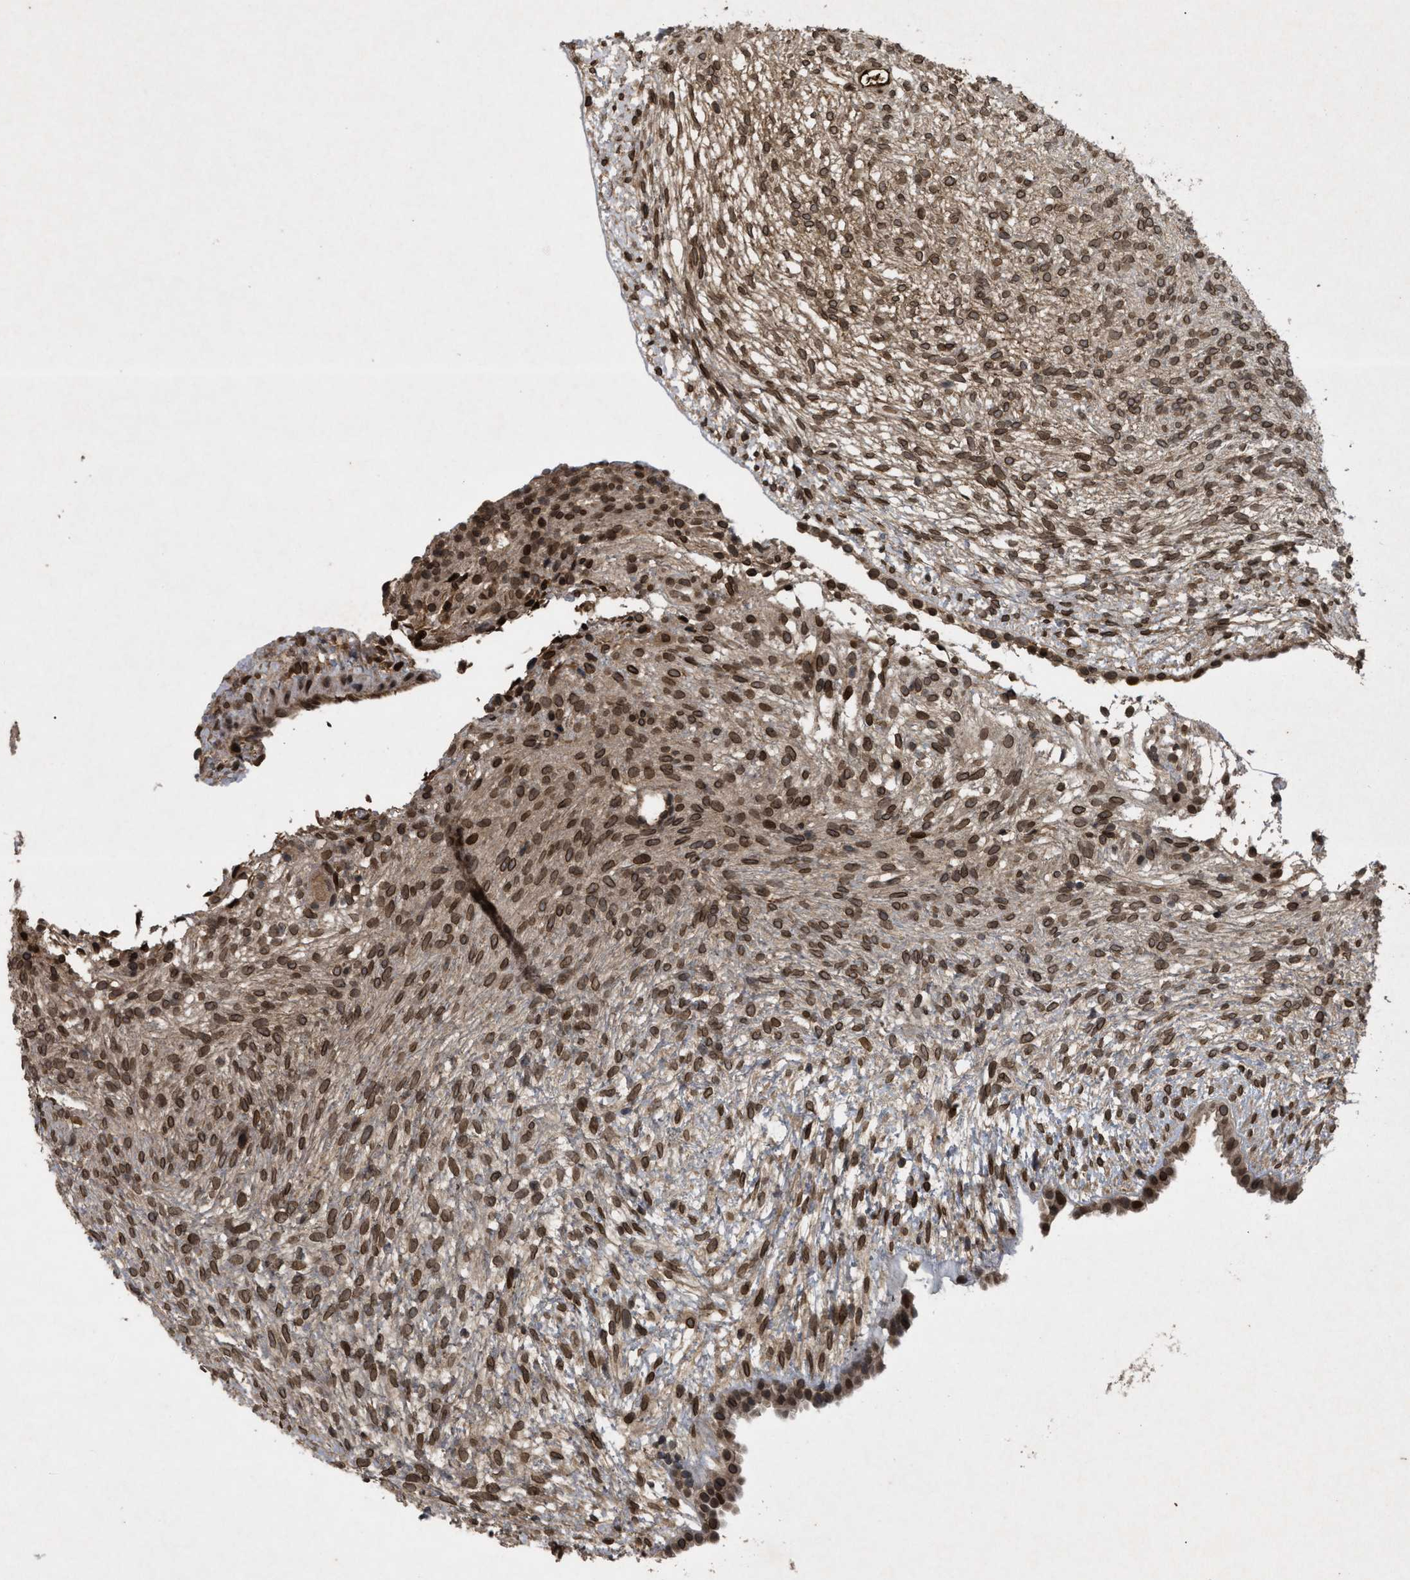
{"staining": {"intensity": "moderate", "quantity": ">75%", "location": "nuclear"}, "tissue": "ovary", "cell_type": "Ovarian stroma cells", "image_type": "normal", "snomed": [{"axis": "morphology", "description": "Normal tissue, NOS"}, {"axis": "morphology", "description": "Cyst, NOS"}, {"axis": "topography", "description": "Ovary"}], "caption": "Moderate nuclear staining is seen in about >75% of ovarian stroma cells in normal ovary.", "gene": "CRY1", "patient": {"sex": "female", "age": 18}}